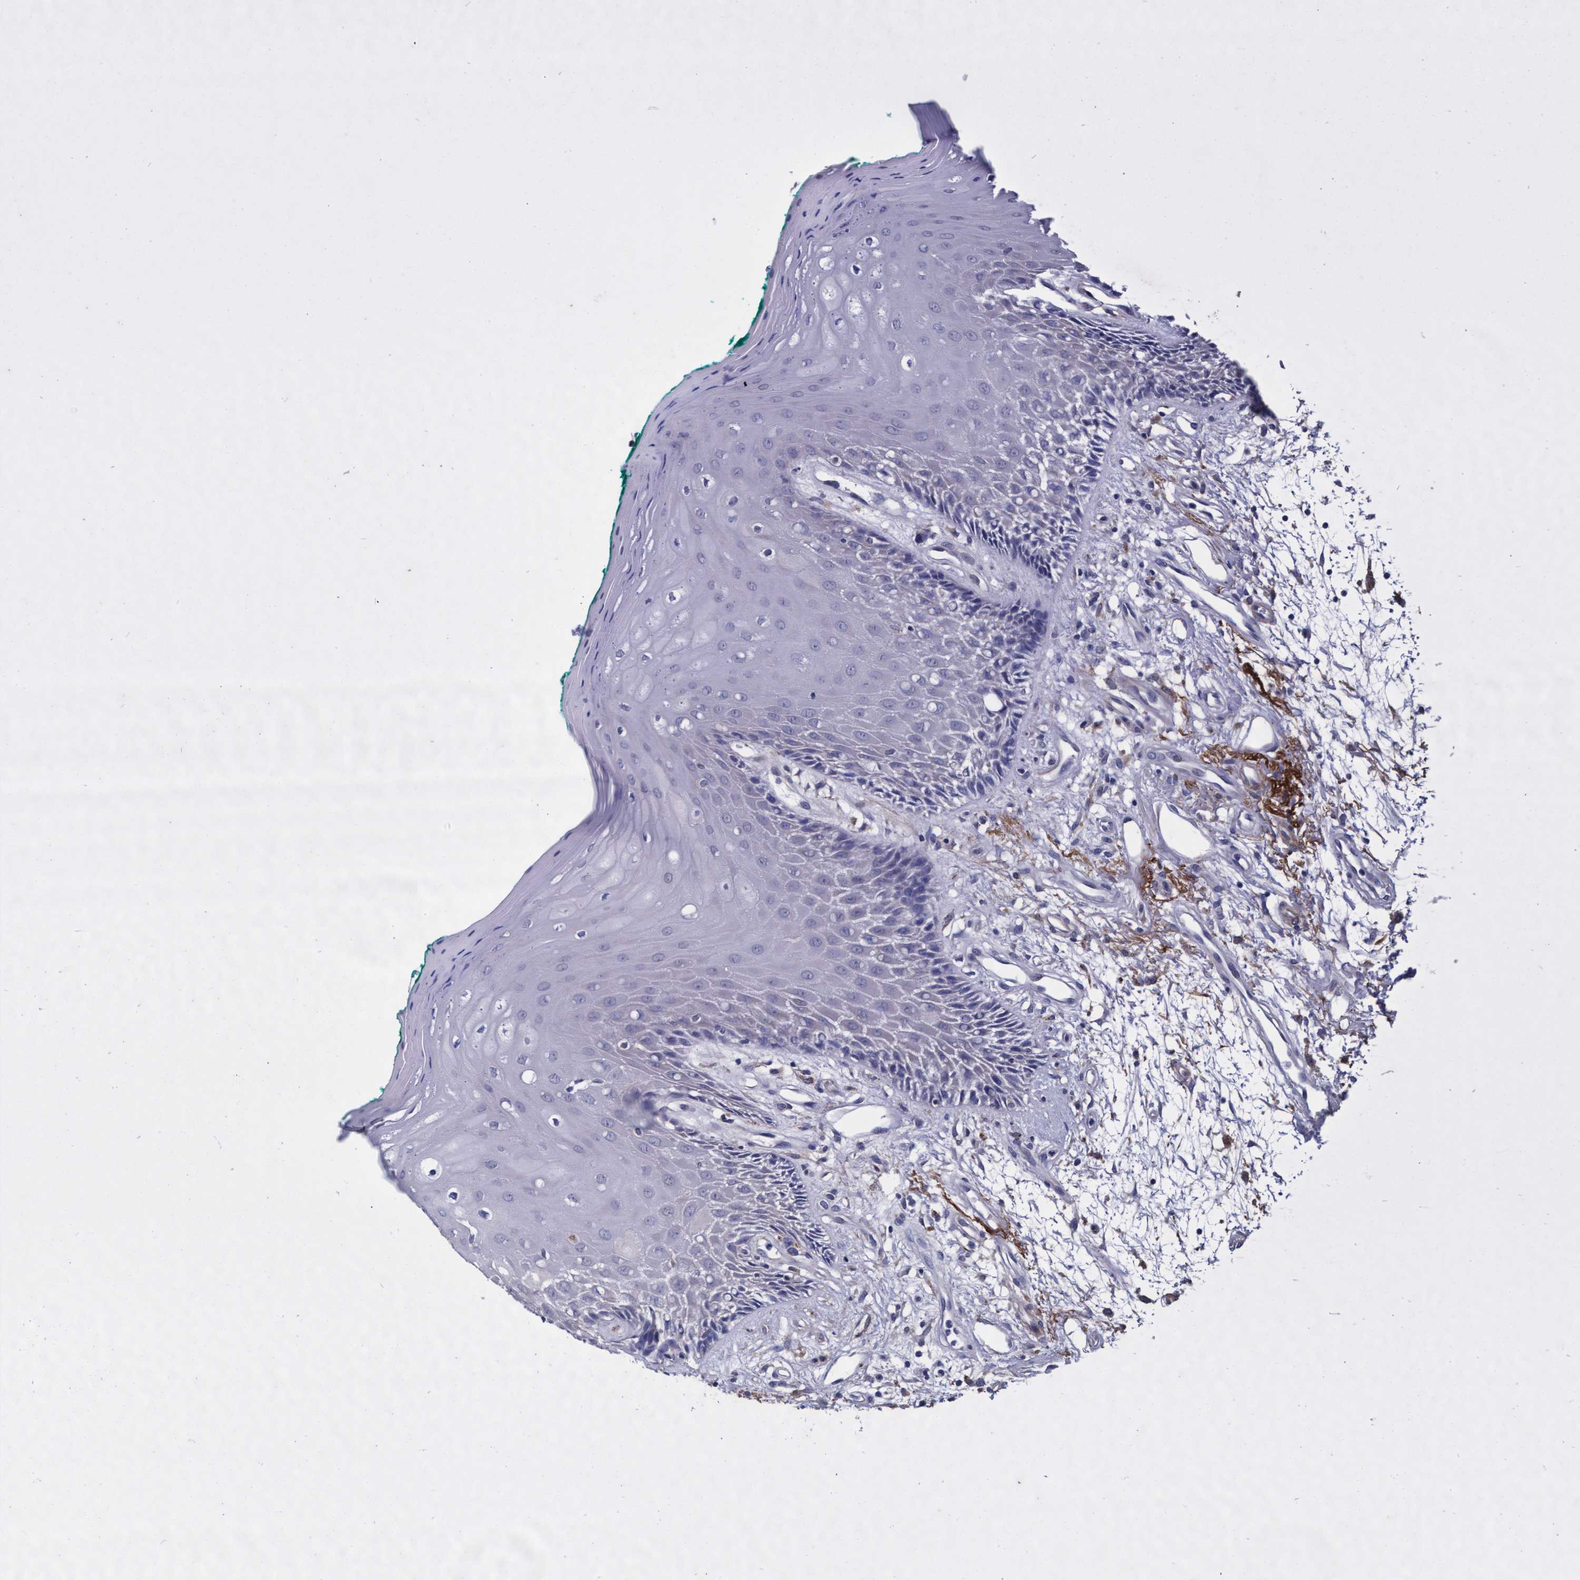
{"staining": {"intensity": "negative", "quantity": "none", "location": "none"}, "tissue": "oral mucosa", "cell_type": "Squamous epithelial cells", "image_type": "normal", "snomed": [{"axis": "morphology", "description": "Normal tissue, NOS"}, {"axis": "morphology", "description": "Squamous cell carcinoma, NOS"}, {"axis": "topography", "description": "Skeletal muscle"}, {"axis": "topography", "description": "Oral tissue"}, {"axis": "topography", "description": "Head-Neck"}], "caption": "This is an immunohistochemistry (IHC) micrograph of benign oral mucosa. There is no staining in squamous epithelial cells.", "gene": "CPQ", "patient": {"sex": "female", "age": 84}}